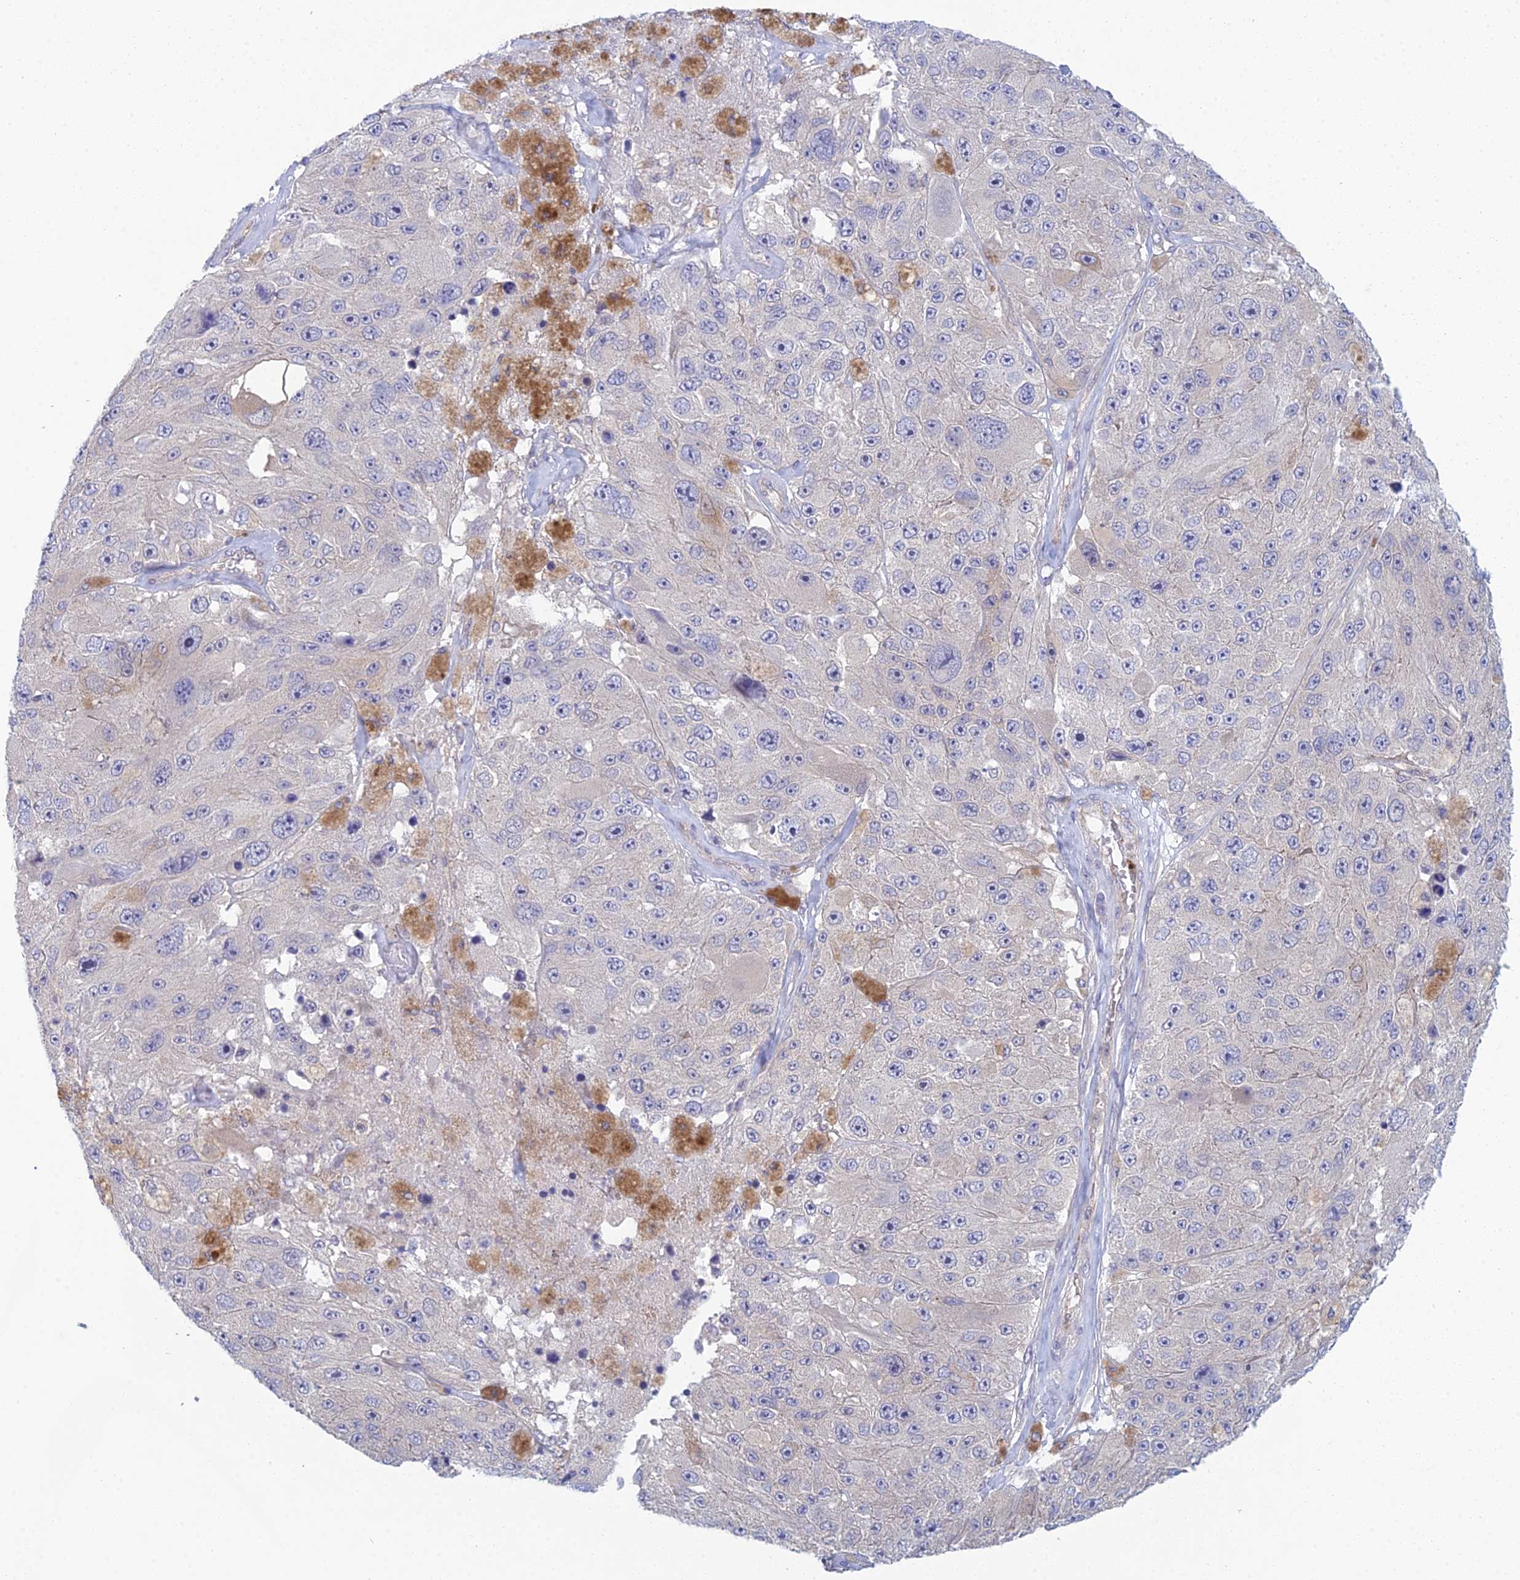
{"staining": {"intensity": "negative", "quantity": "none", "location": "none"}, "tissue": "melanoma", "cell_type": "Tumor cells", "image_type": "cancer", "snomed": [{"axis": "morphology", "description": "Malignant melanoma, Metastatic site"}, {"axis": "topography", "description": "Lymph node"}], "caption": "Immunohistochemistry (IHC) histopathology image of neoplastic tissue: malignant melanoma (metastatic site) stained with DAB (3,3'-diaminobenzidine) exhibits no significant protein staining in tumor cells. (Stains: DAB (3,3'-diaminobenzidine) IHC with hematoxylin counter stain, Microscopy: brightfield microscopy at high magnification).", "gene": "METTL26", "patient": {"sex": "male", "age": 62}}